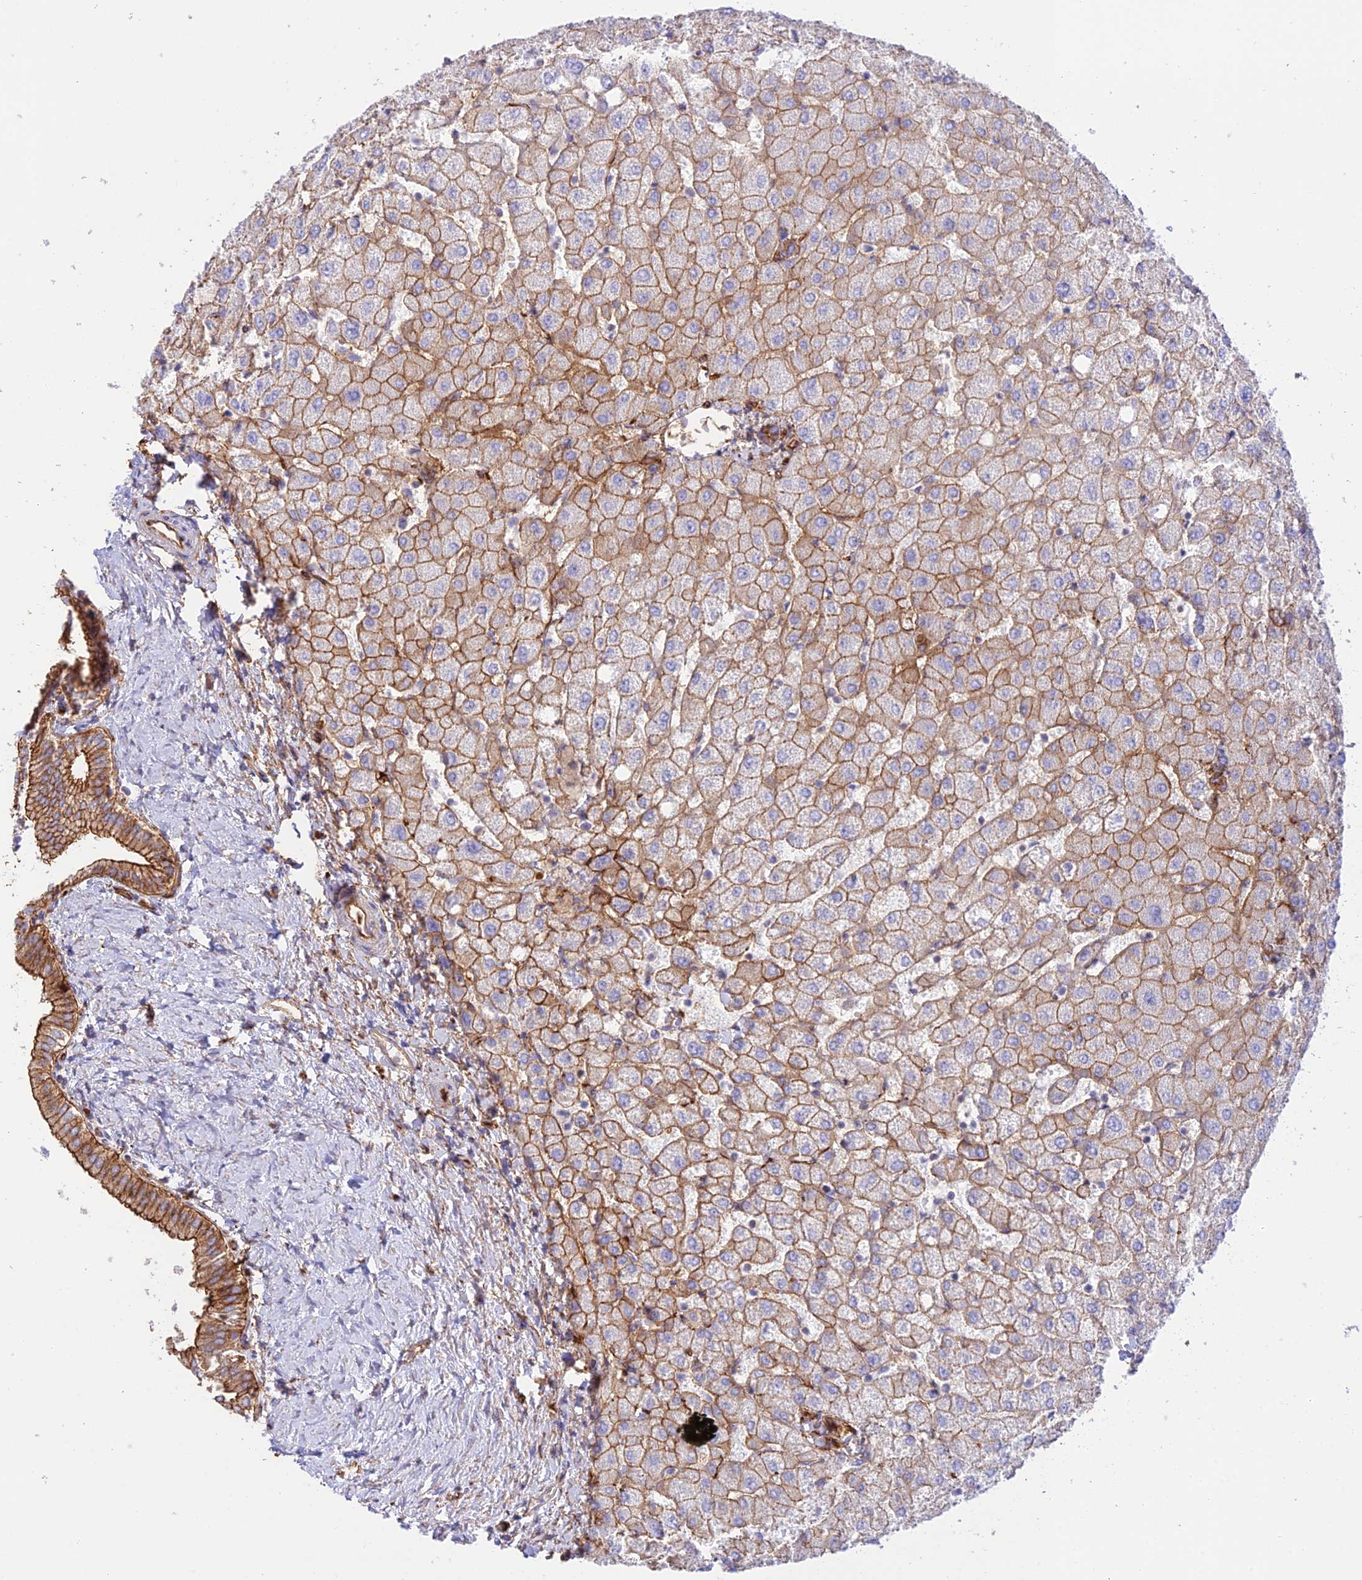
{"staining": {"intensity": "moderate", "quantity": ">75%", "location": "cytoplasmic/membranous"}, "tissue": "liver", "cell_type": "Cholangiocytes", "image_type": "normal", "snomed": [{"axis": "morphology", "description": "Normal tissue, NOS"}, {"axis": "topography", "description": "Liver"}], "caption": "Protein staining demonstrates moderate cytoplasmic/membranous expression in about >75% of cholangiocytes in unremarkable liver.", "gene": "YPEL5", "patient": {"sex": "female", "age": 54}}